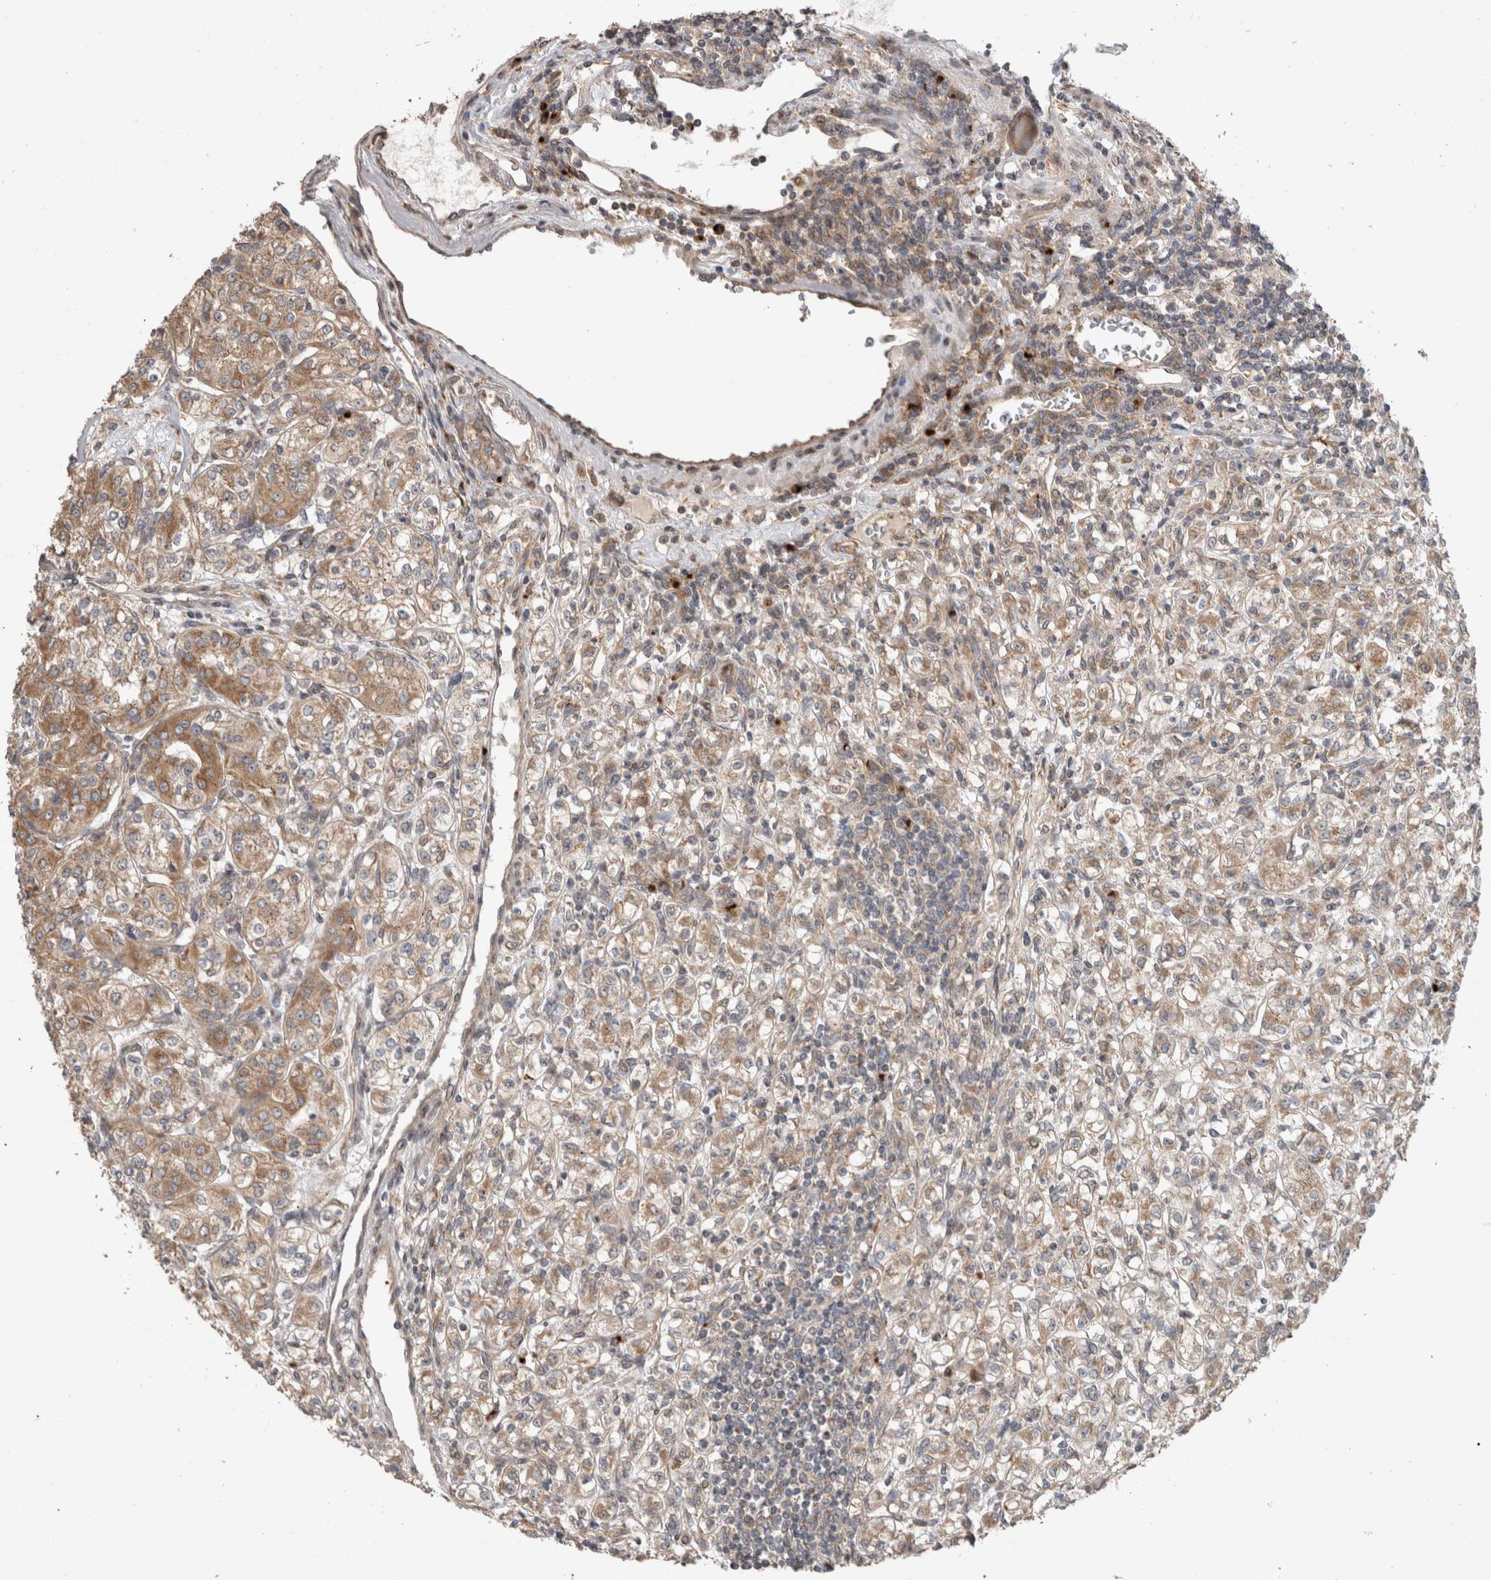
{"staining": {"intensity": "moderate", "quantity": ">75%", "location": "cytoplasmic/membranous"}, "tissue": "renal cancer", "cell_type": "Tumor cells", "image_type": "cancer", "snomed": [{"axis": "morphology", "description": "Adenocarcinoma, NOS"}, {"axis": "topography", "description": "Kidney"}], "caption": "Immunohistochemistry (IHC) (DAB (3,3'-diaminobenzidine)) staining of renal cancer (adenocarcinoma) reveals moderate cytoplasmic/membranous protein staining in approximately >75% of tumor cells.", "gene": "TRIM5", "patient": {"sex": "male", "age": 77}}